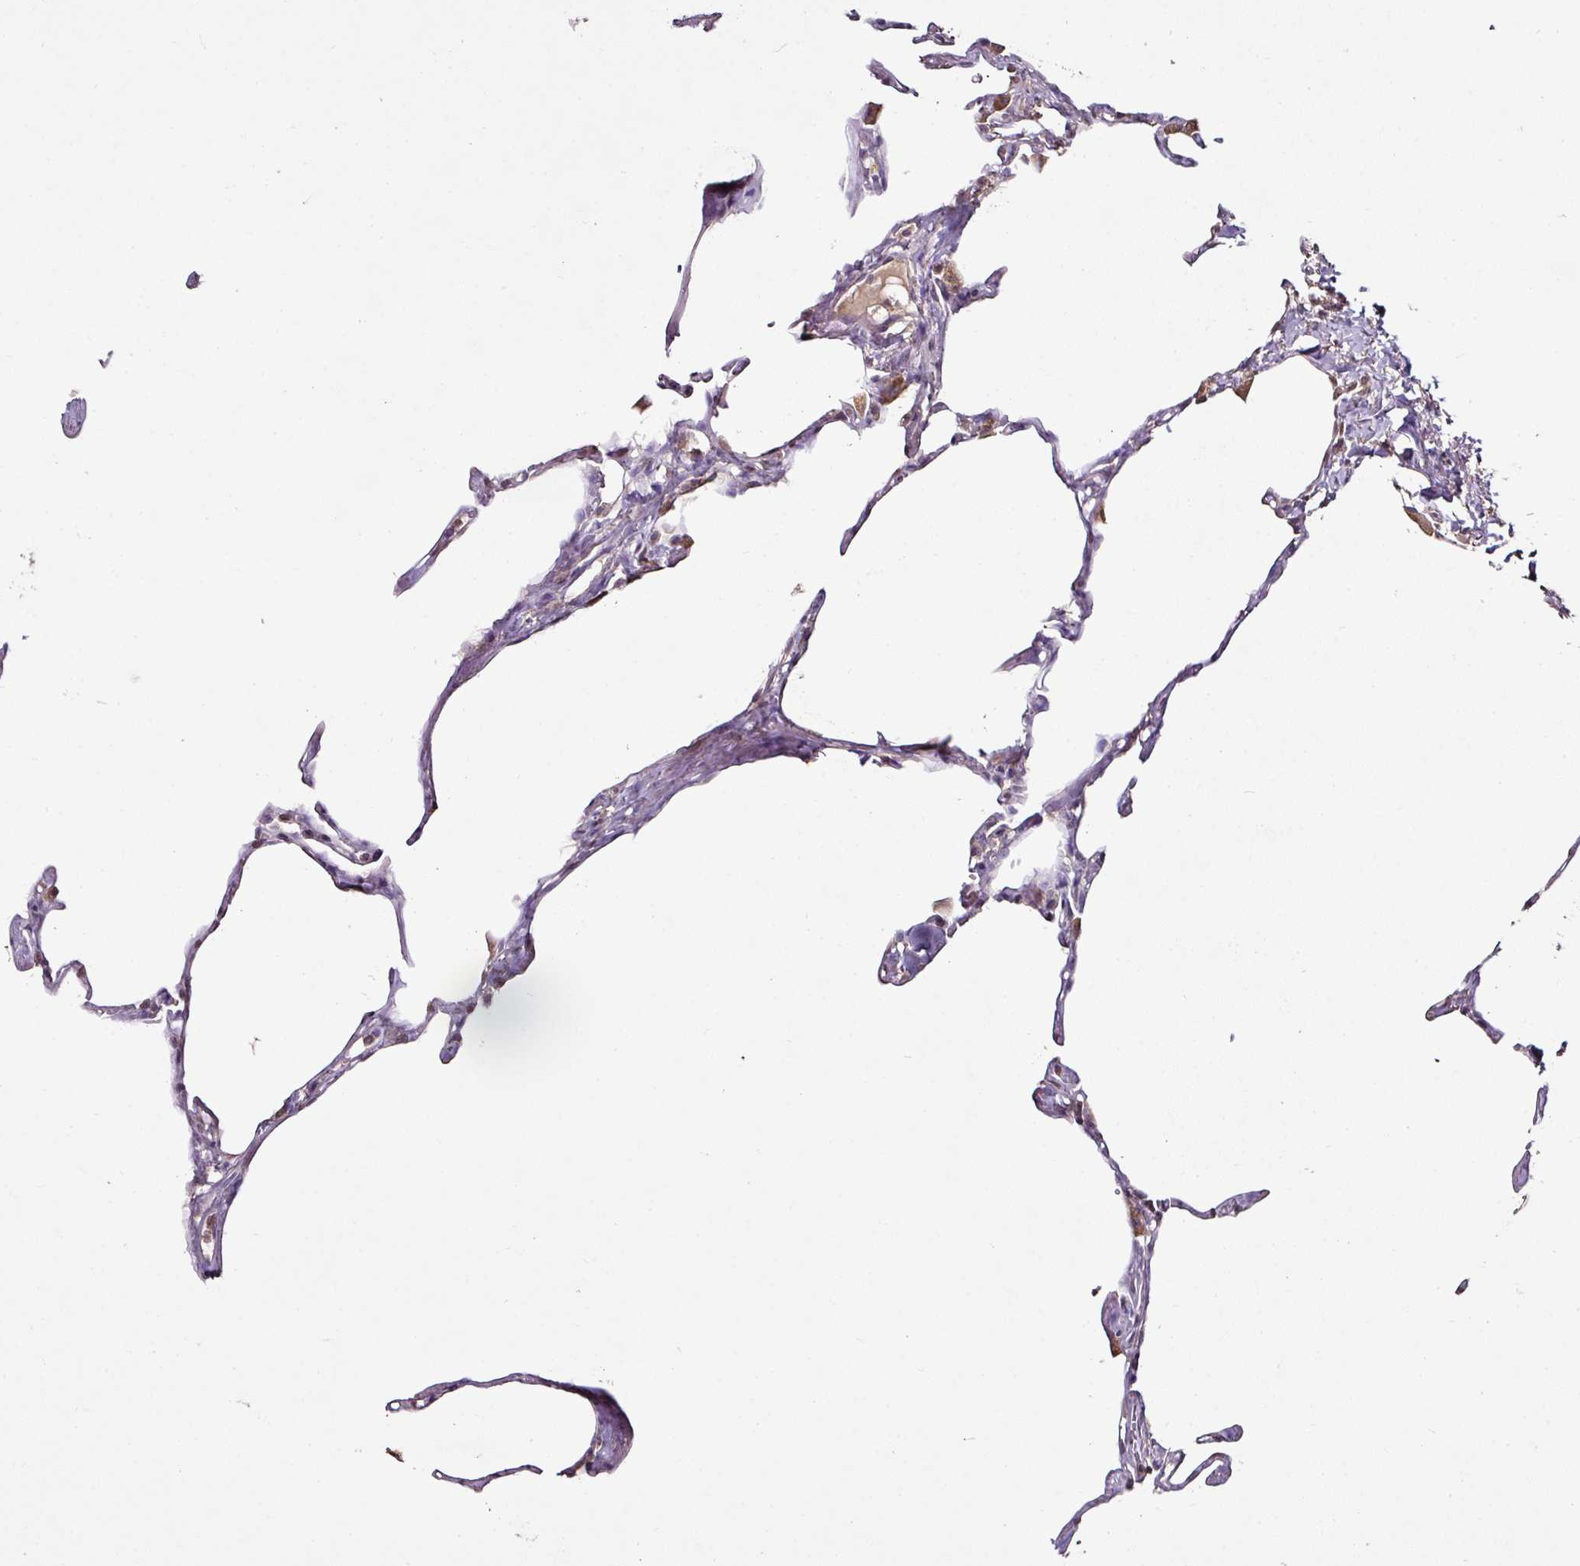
{"staining": {"intensity": "weak", "quantity": "25%-75%", "location": "cytoplasmic/membranous"}, "tissue": "lung", "cell_type": "Alveolar cells", "image_type": "normal", "snomed": [{"axis": "morphology", "description": "Normal tissue, NOS"}, {"axis": "topography", "description": "Lung"}], "caption": "A brown stain shows weak cytoplasmic/membranous staining of a protein in alveolar cells of normal lung.", "gene": "RPL38", "patient": {"sex": "male", "age": 65}}